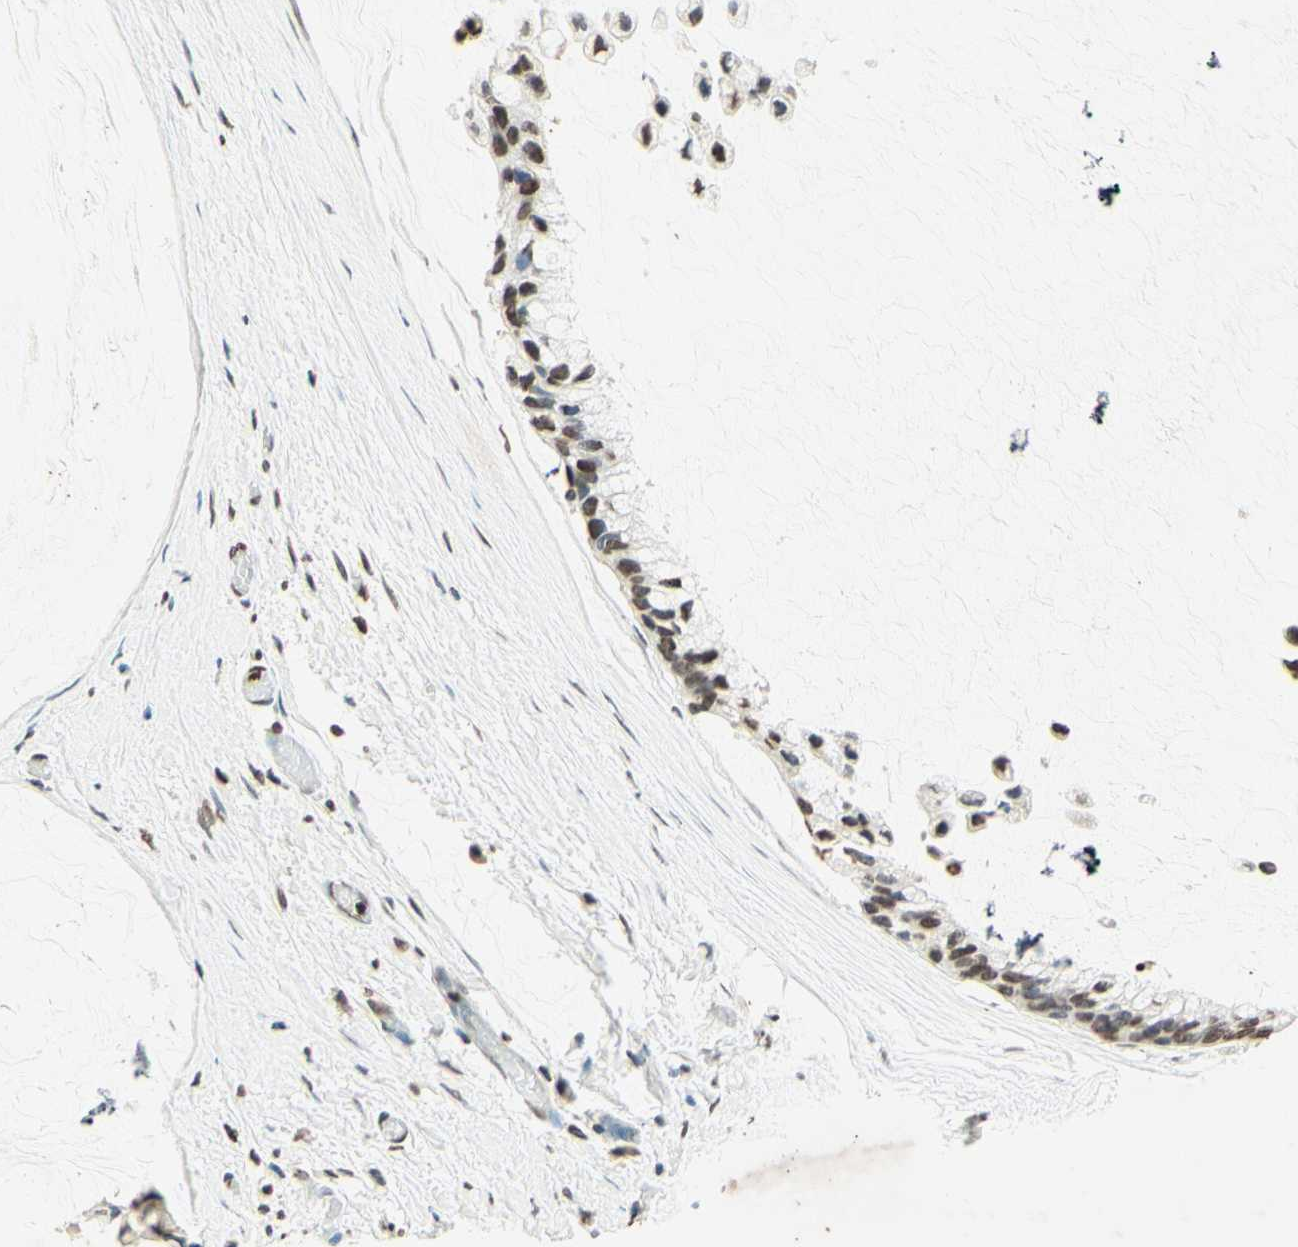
{"staining": {"intensity": "moderate", "quantity": "25%-75%", "location": "none"}, "tissue": "ovarian cancer", "cell_type": "Tumor cells", "image_type": "cancer", "snomed": [{"axis": "morphology", "description": "Cystadenocarcinoma, mucinous, NOS"}, {"axis": "topography", "description": "Ovary"}], "caption": "Ovarian mucinous cystadenocarcinoma stained with immunohistochemistry (IHC) demonstrates moderate None positivity in about 25%-75% of tumor cells. (DAB (3,3'-diaminobenzidine) IHC, brown staining for protein, blue staining for nuclei).", "gene": "MSH2", "patient": {"sex": "female", "age": 39}}